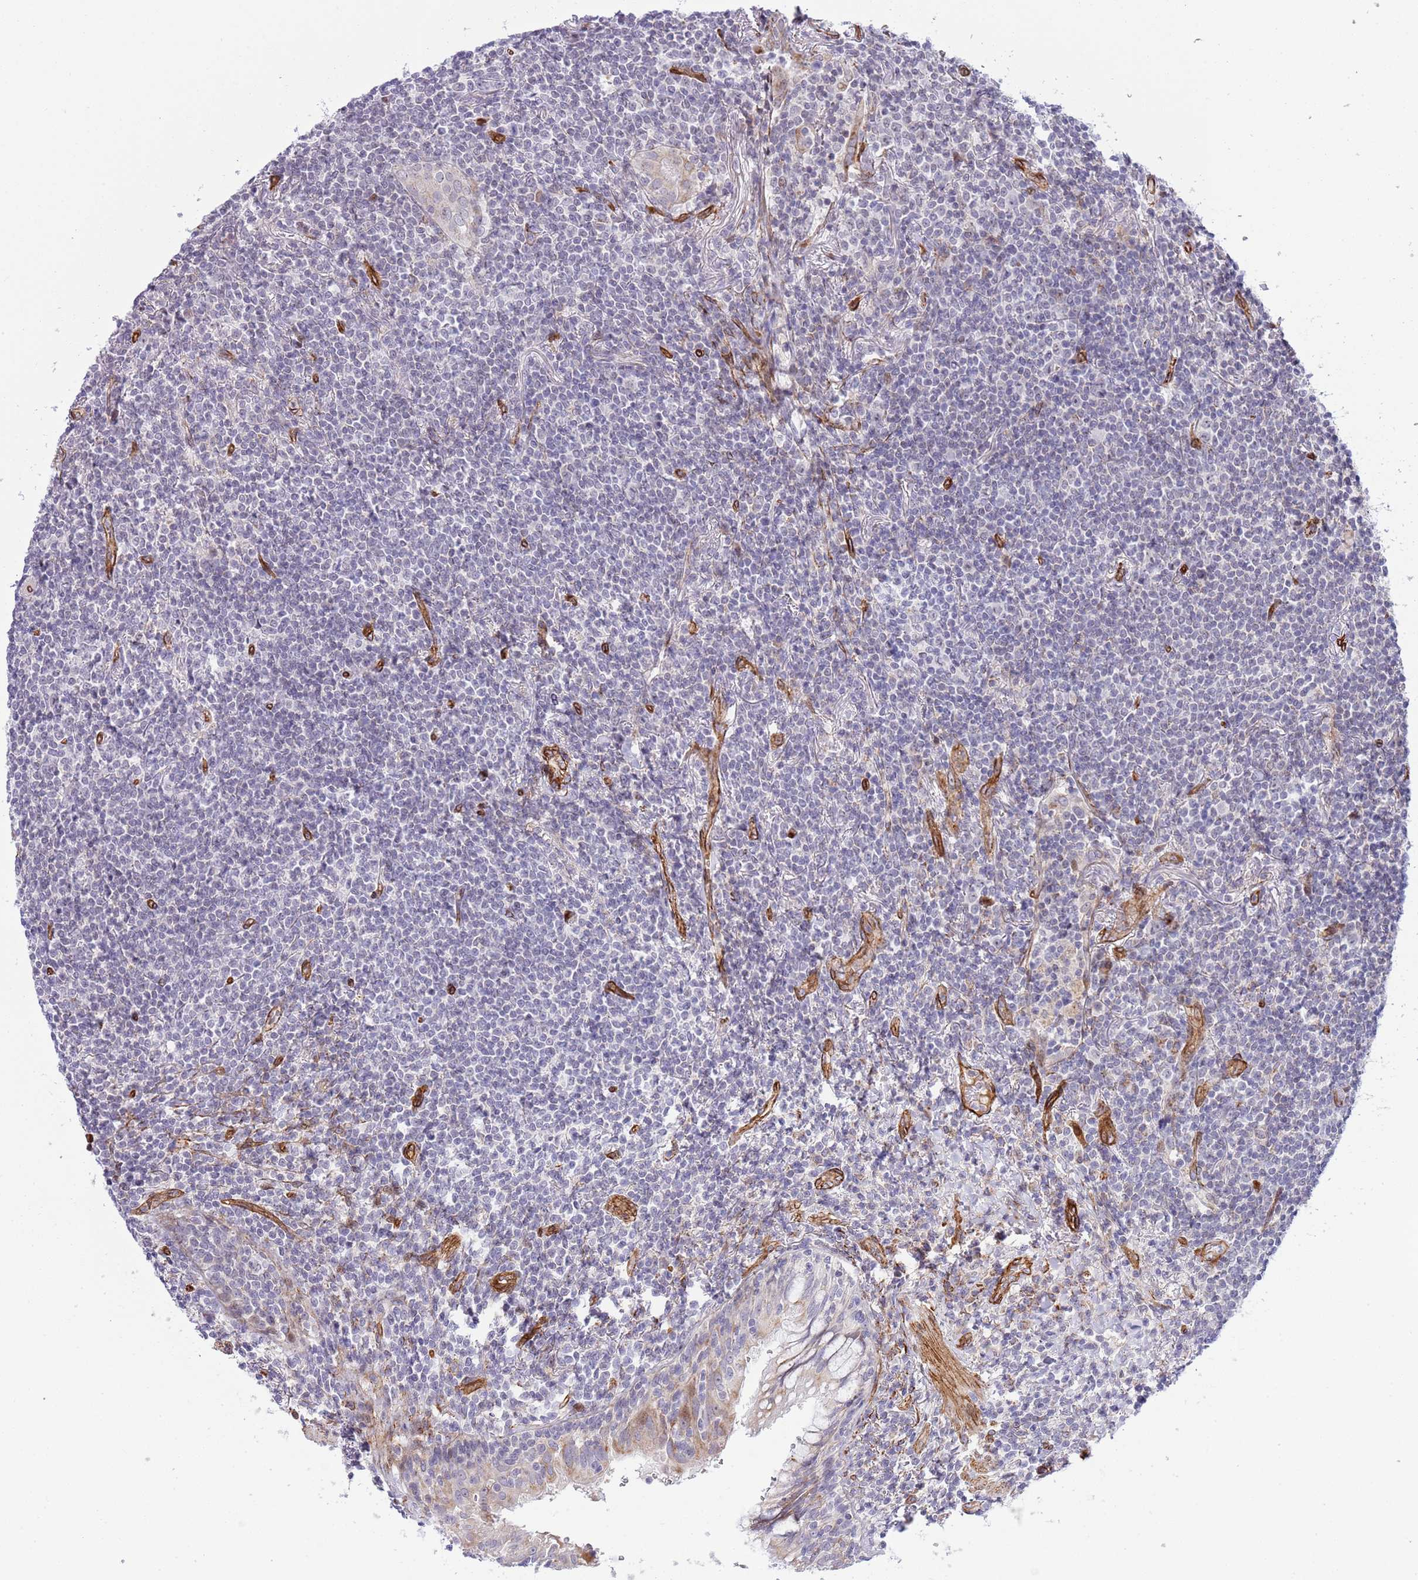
{"staining": {"intensity": "negative", "quantity": "none", "location": "none"}, "tissue": "lymphoma", "cell_type": "Tumor cells", "image_type": "cancer", "snomed": [{"axis": "morphology", "description": "Malignant lymphoma, non-Hodgkin's type, Low grade"}, {"axis": "topography", "description": "Lung"}], "caption": "A high-resolution micrograph shows immunohistochemistry (IHC) staining of low-grade malignant lymphoma, non-Hodgkin's type, which reveals no significant expression in tumor cells.", "gene": "NEK3", "patient": {"sex": "female", "age": 71}}